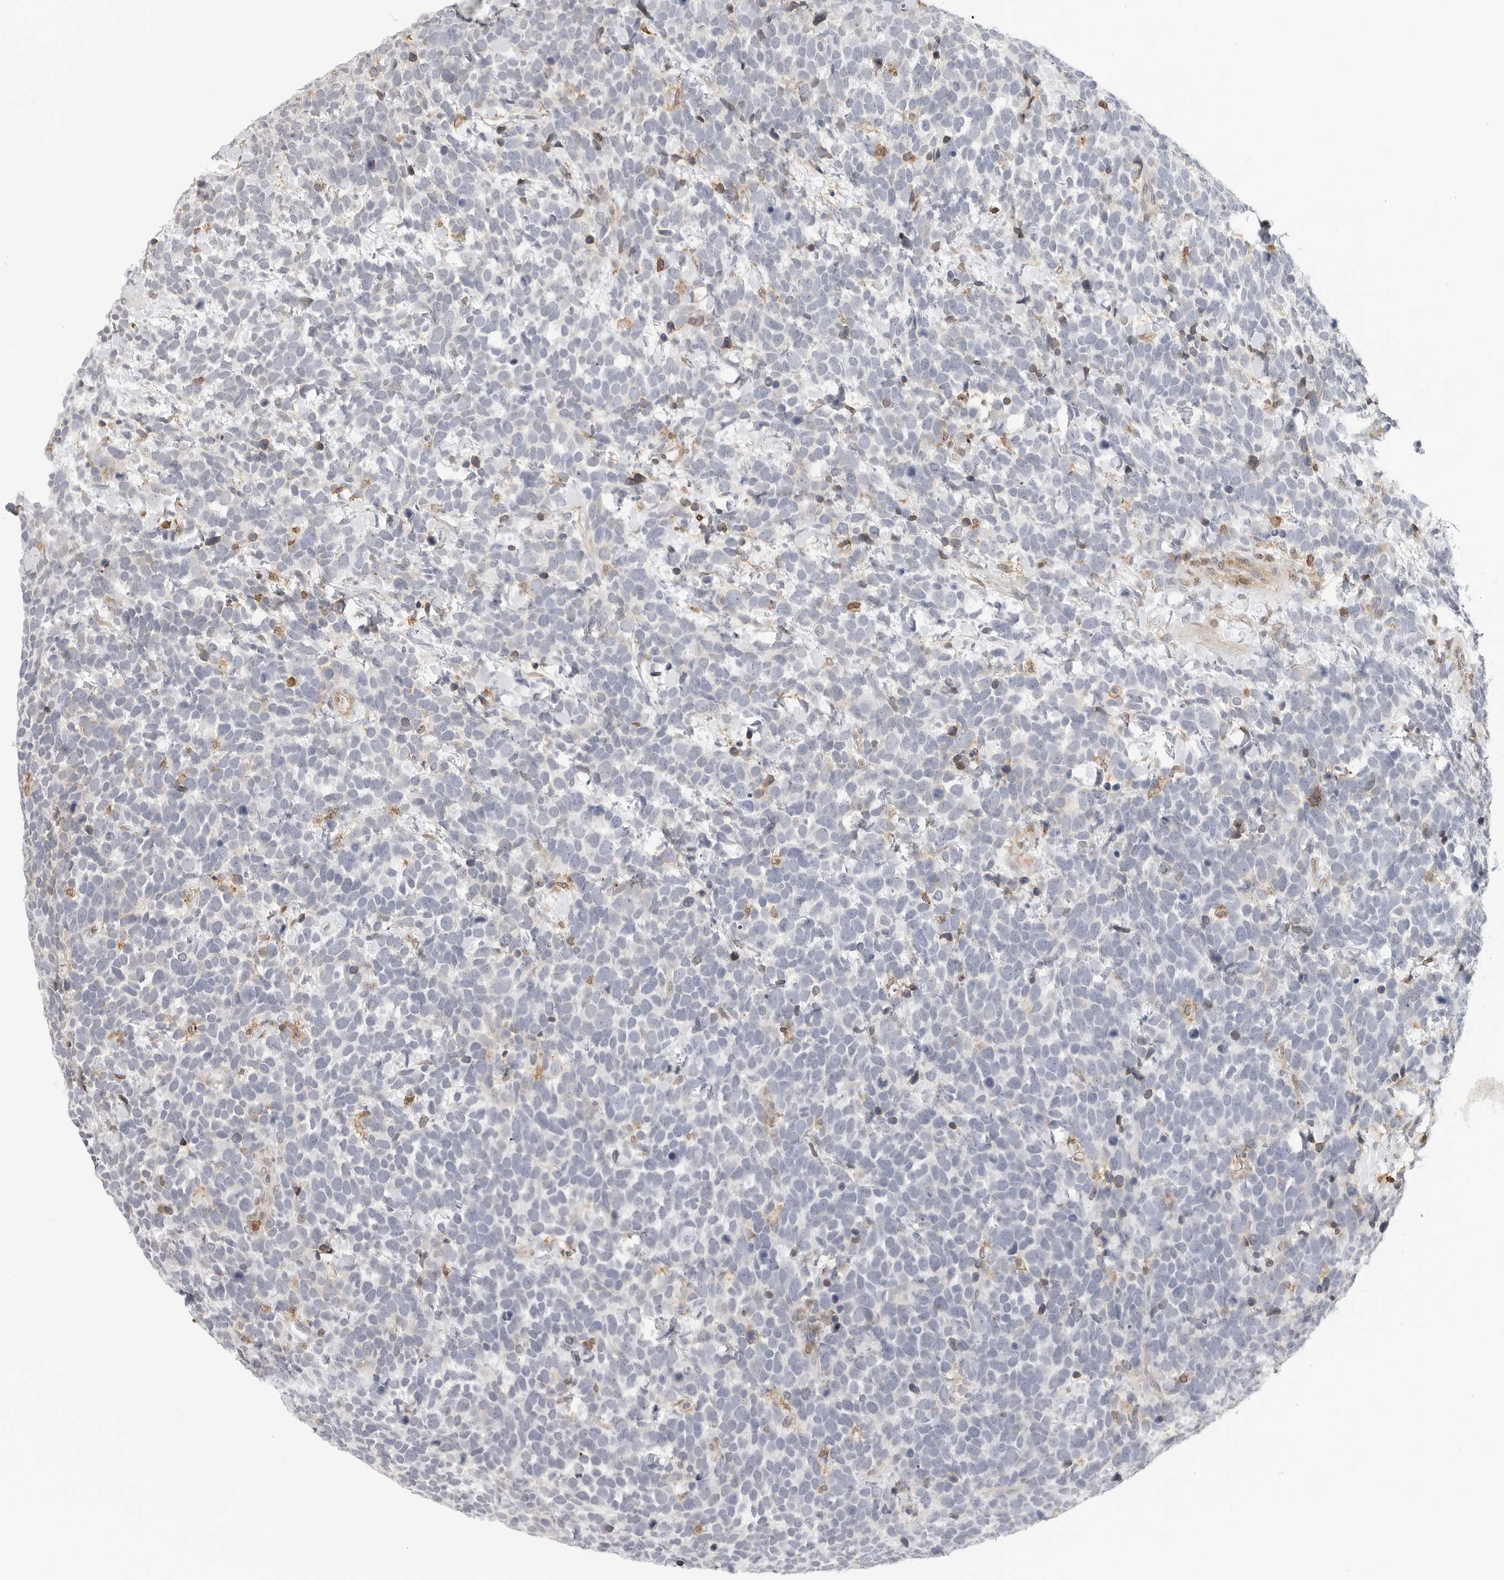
{"staining": {"intensity": "negative", "quantity": "none", "location": "none"}, "tissue": "urothelial cancer", "cell_type": "Tumor cells", "image_type": "cancer", "snomed": [{"axis": "morphology", "description": "Urothelial carcinoma, High grade"}, {"axis": "topography", "description": "Urinary bladder"}], "caption": "Immunohistochemistry histopathology image of human urothelial cancer stained for a protein (brown), which shows no staining in tumor cells.", "gene": "ANXA11", "patient": {"sex": "female", "age": 82}}